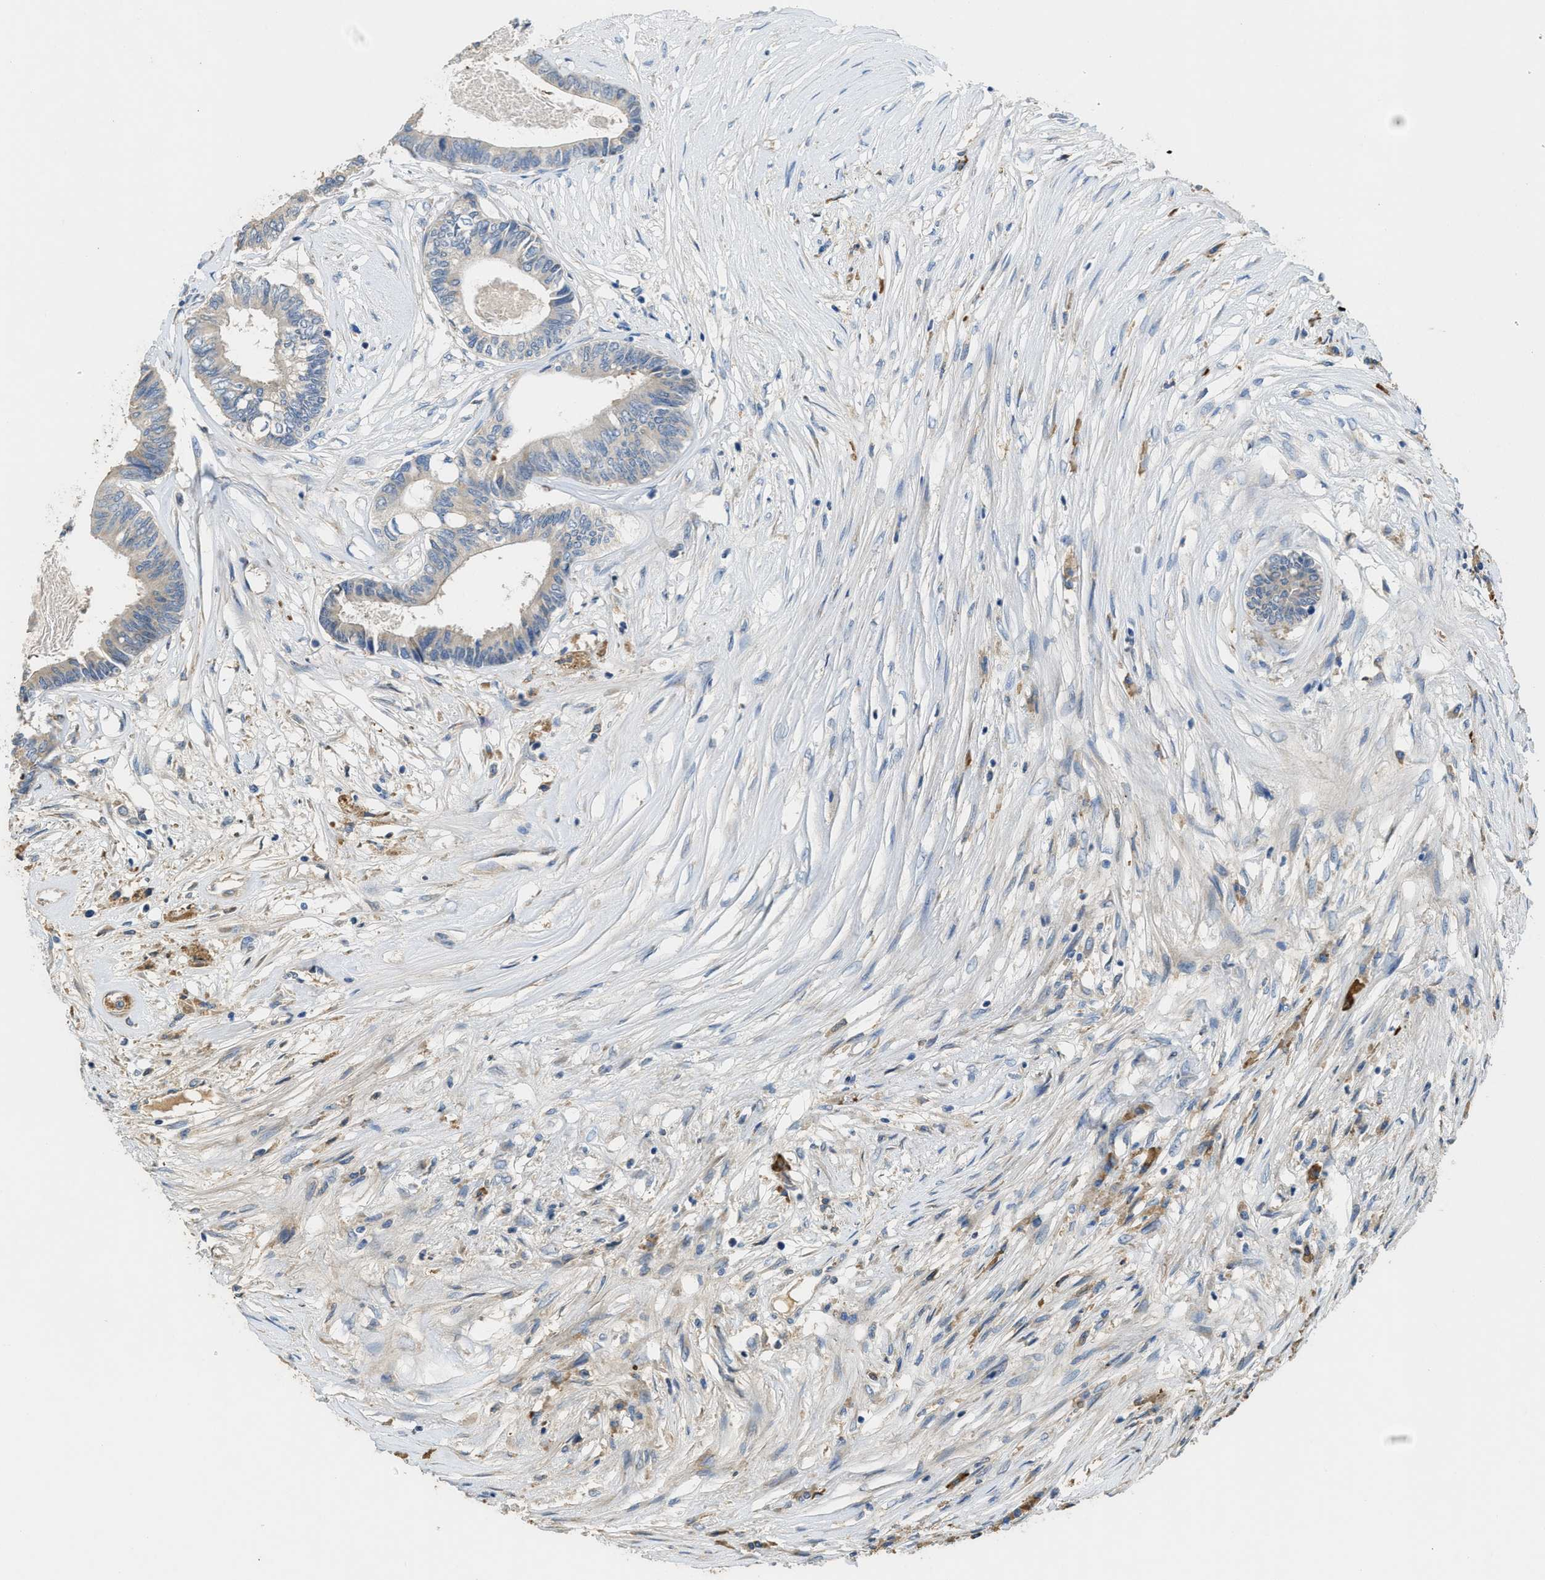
{"staining": {"intensity": "weak", "quantity": "<25%", "location": "cytoplasmic/membranous"}, "tissue": "colorectal cancer", "cell_type": "Tumor cells", "image_type": "cancer", "snomed": [{"axis": "morphology", "description": "Adenocarcinoma, NOS"}, {"axis": "topography", "description": "Rectum"}], "caption": "The immunohistochemistry (IHC) photomicrograph has no significant expression in tumor cells of adenocarcinoma (colorectal) tissue.", "gene": "RIPK2", "patient": {"sex": "male", "age": 63}}